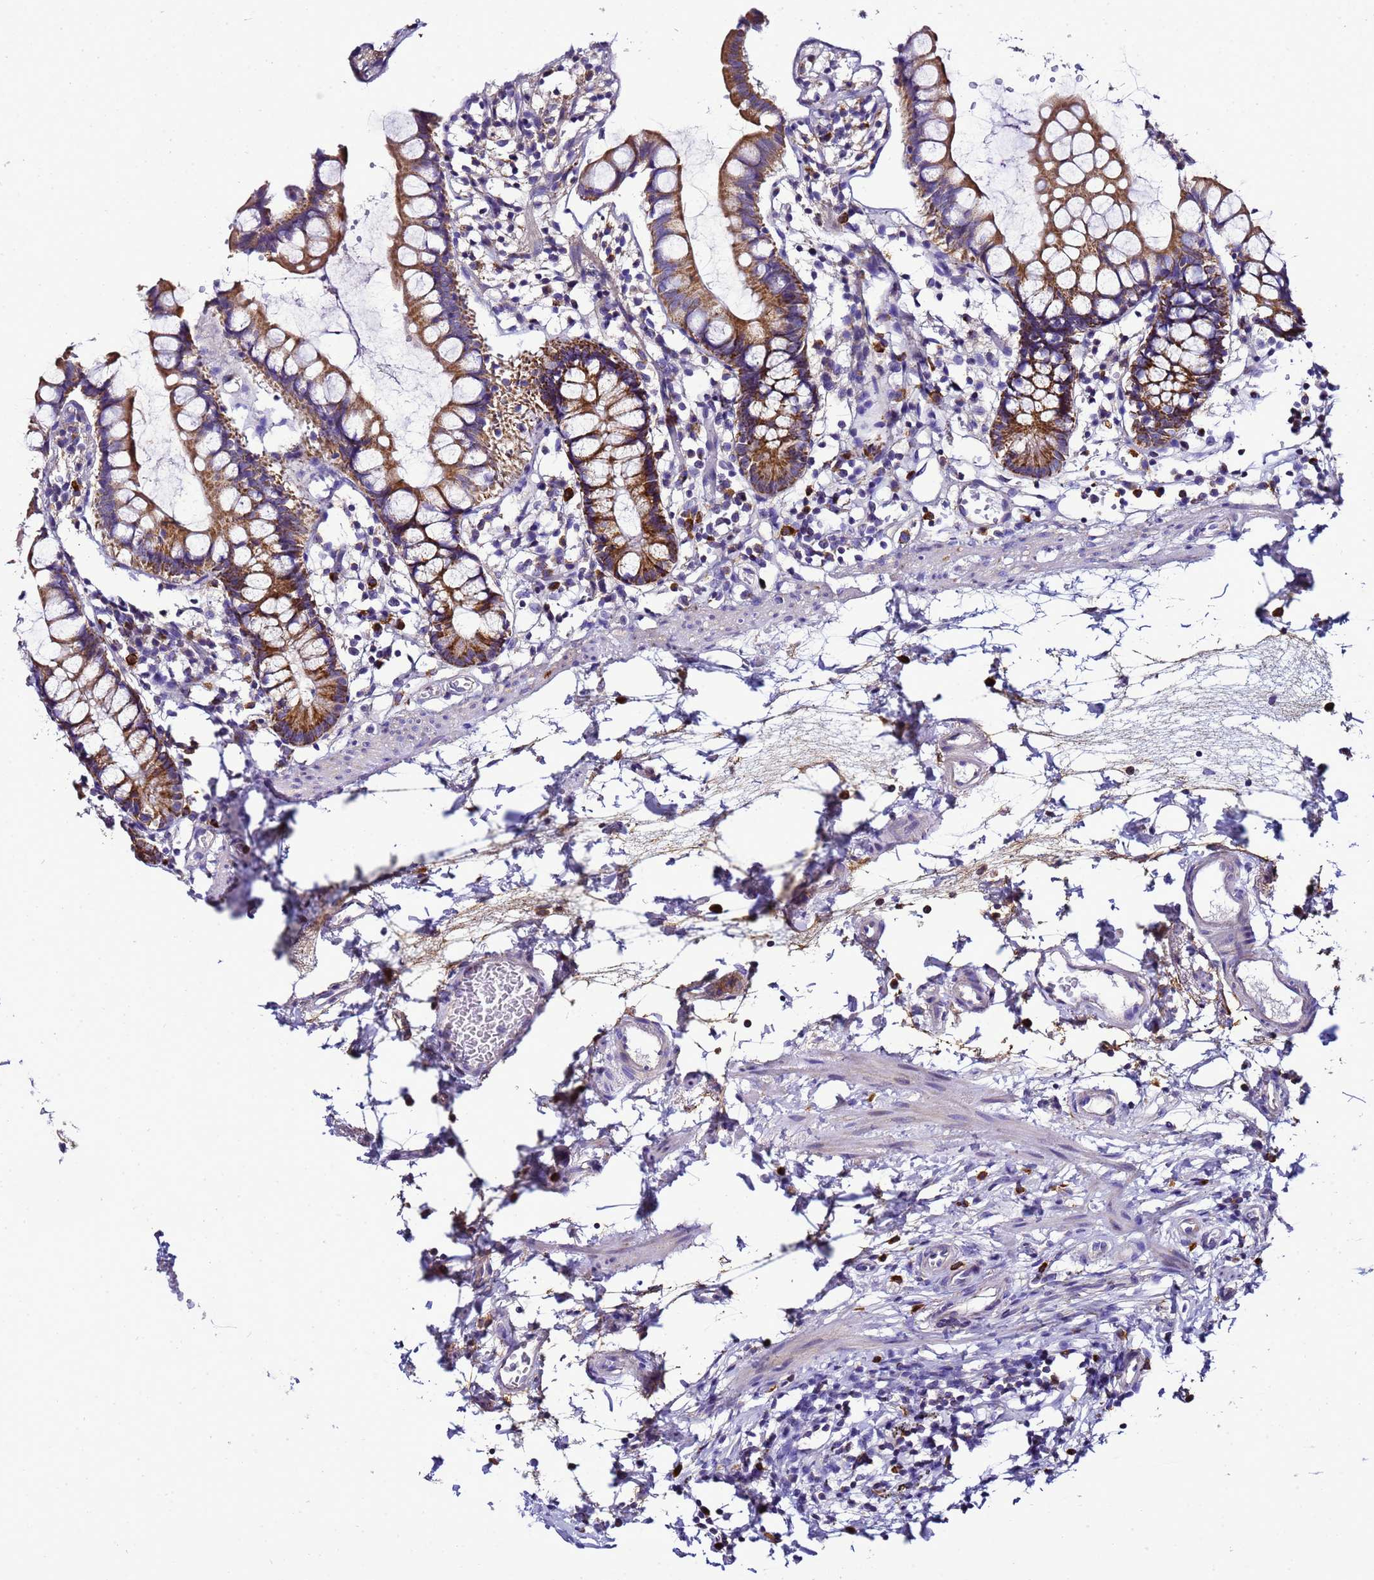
{"staining": {"intensity": "strong", "quantity": ">75%", "location": "cytoplasmic/membranous"}, "tissue": "small intestine", "cell_type": "Glandular cells", "image_type": "normal", "snomed": [{"axis": "morphology", "description": "Normal tissue, NOS"}, {"axis": "topography", "description": "Small intestine"}], "caption": "Strong cytoplasmic/membranous expression for a protein is seen in about >75% of glandular cells of benign small intestine using immunohistochemistry.", "gene": "HIGD2A", "patient": {"sex": "female", "age": 84}}